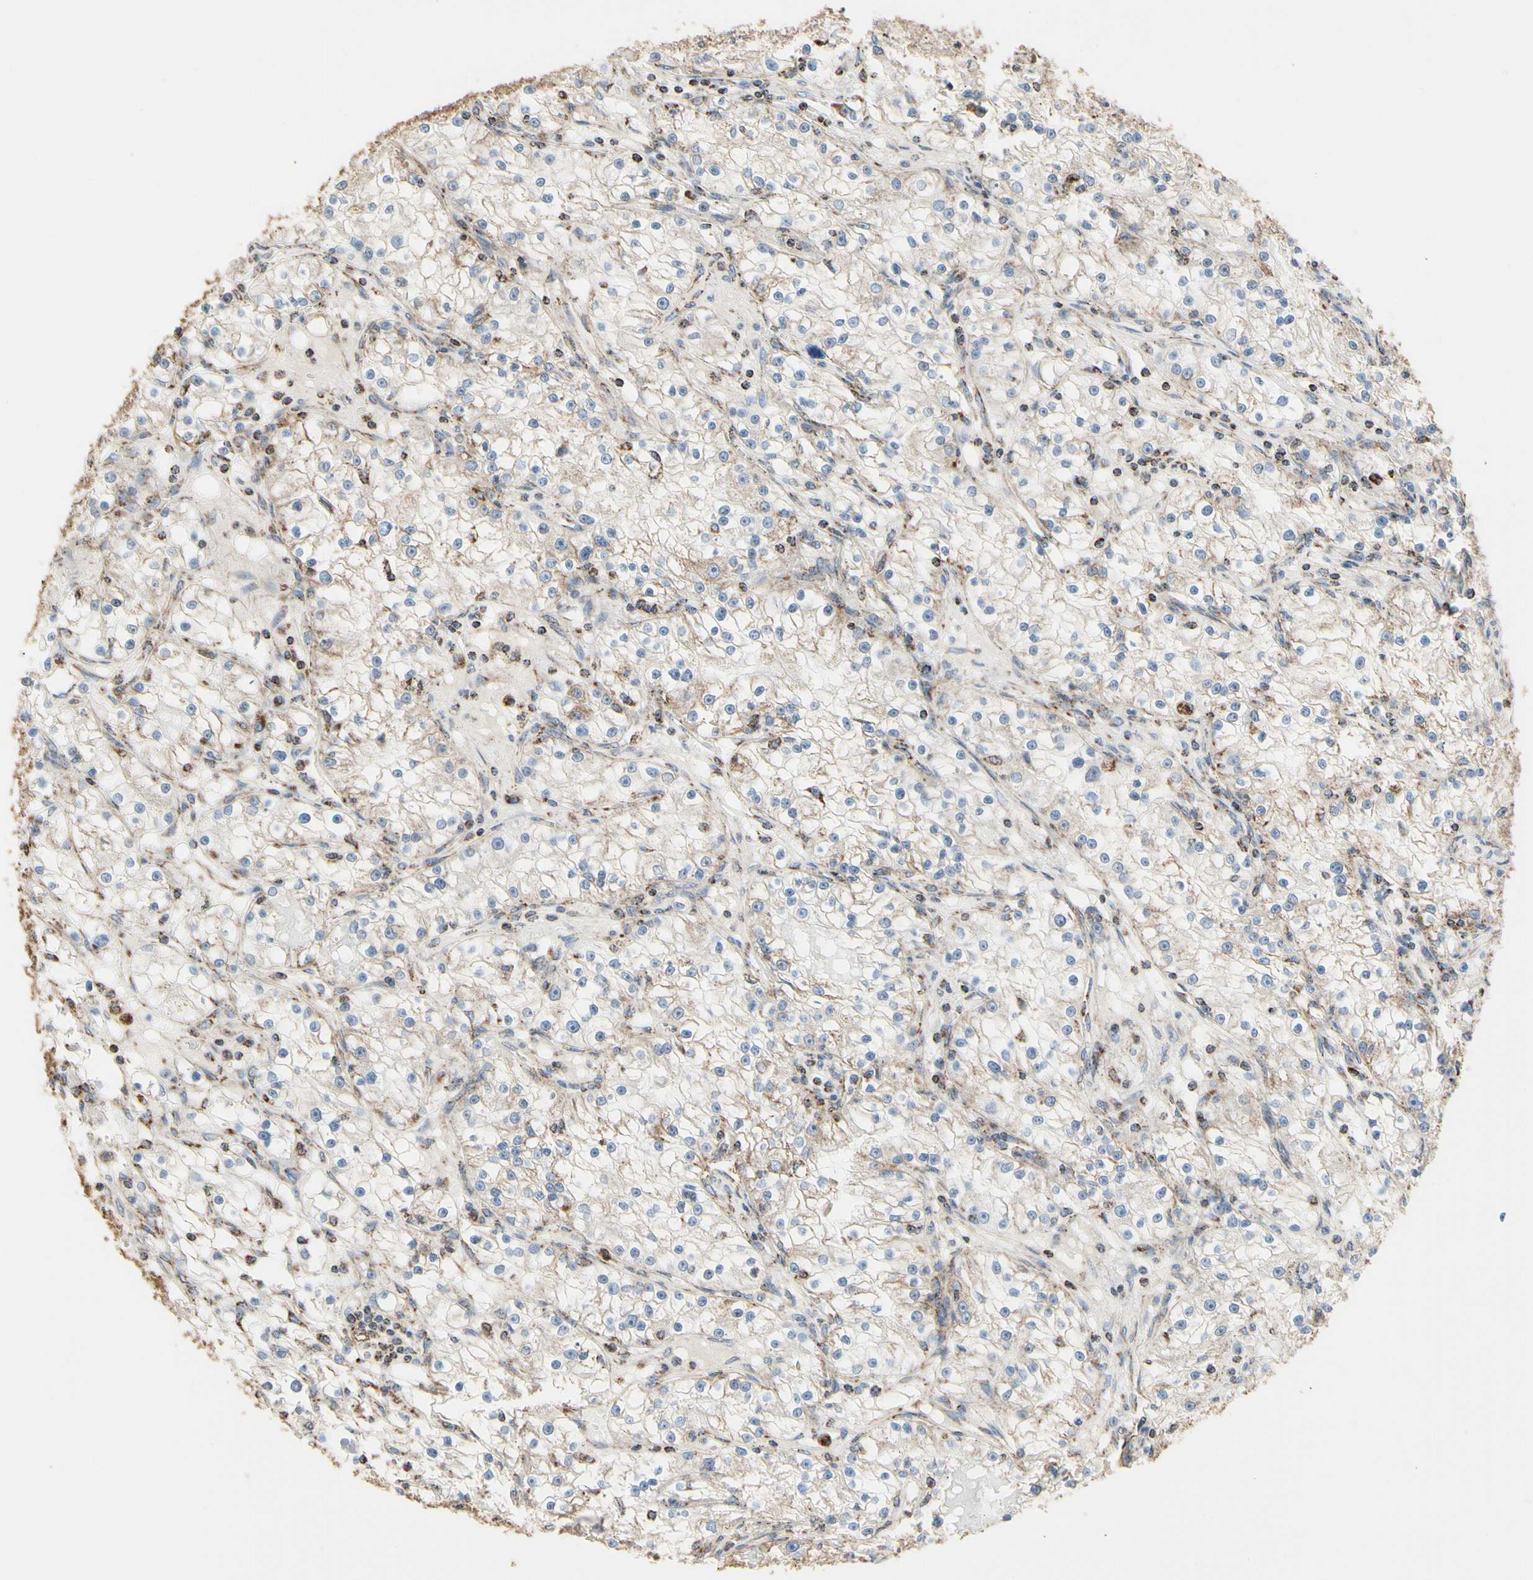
{"staining": {"intensity": "negative", "quantity": "none", "location": "none"}, "tissue": "renal cancer", "cell_type": "Tumor cells", "image_type": "cancer", "snomed": [{"axis": "morphology", "description": "Adenocarcinoma, NOS"}, {"axis": "topography", "description": "Kidney"}], "caption": "This is an IHC micrograph of human renal adenocarcinoma. There is no staining in tumor cells.", "gene": "TUBA1A", "patient": {"sex": "male", "age": 56}}